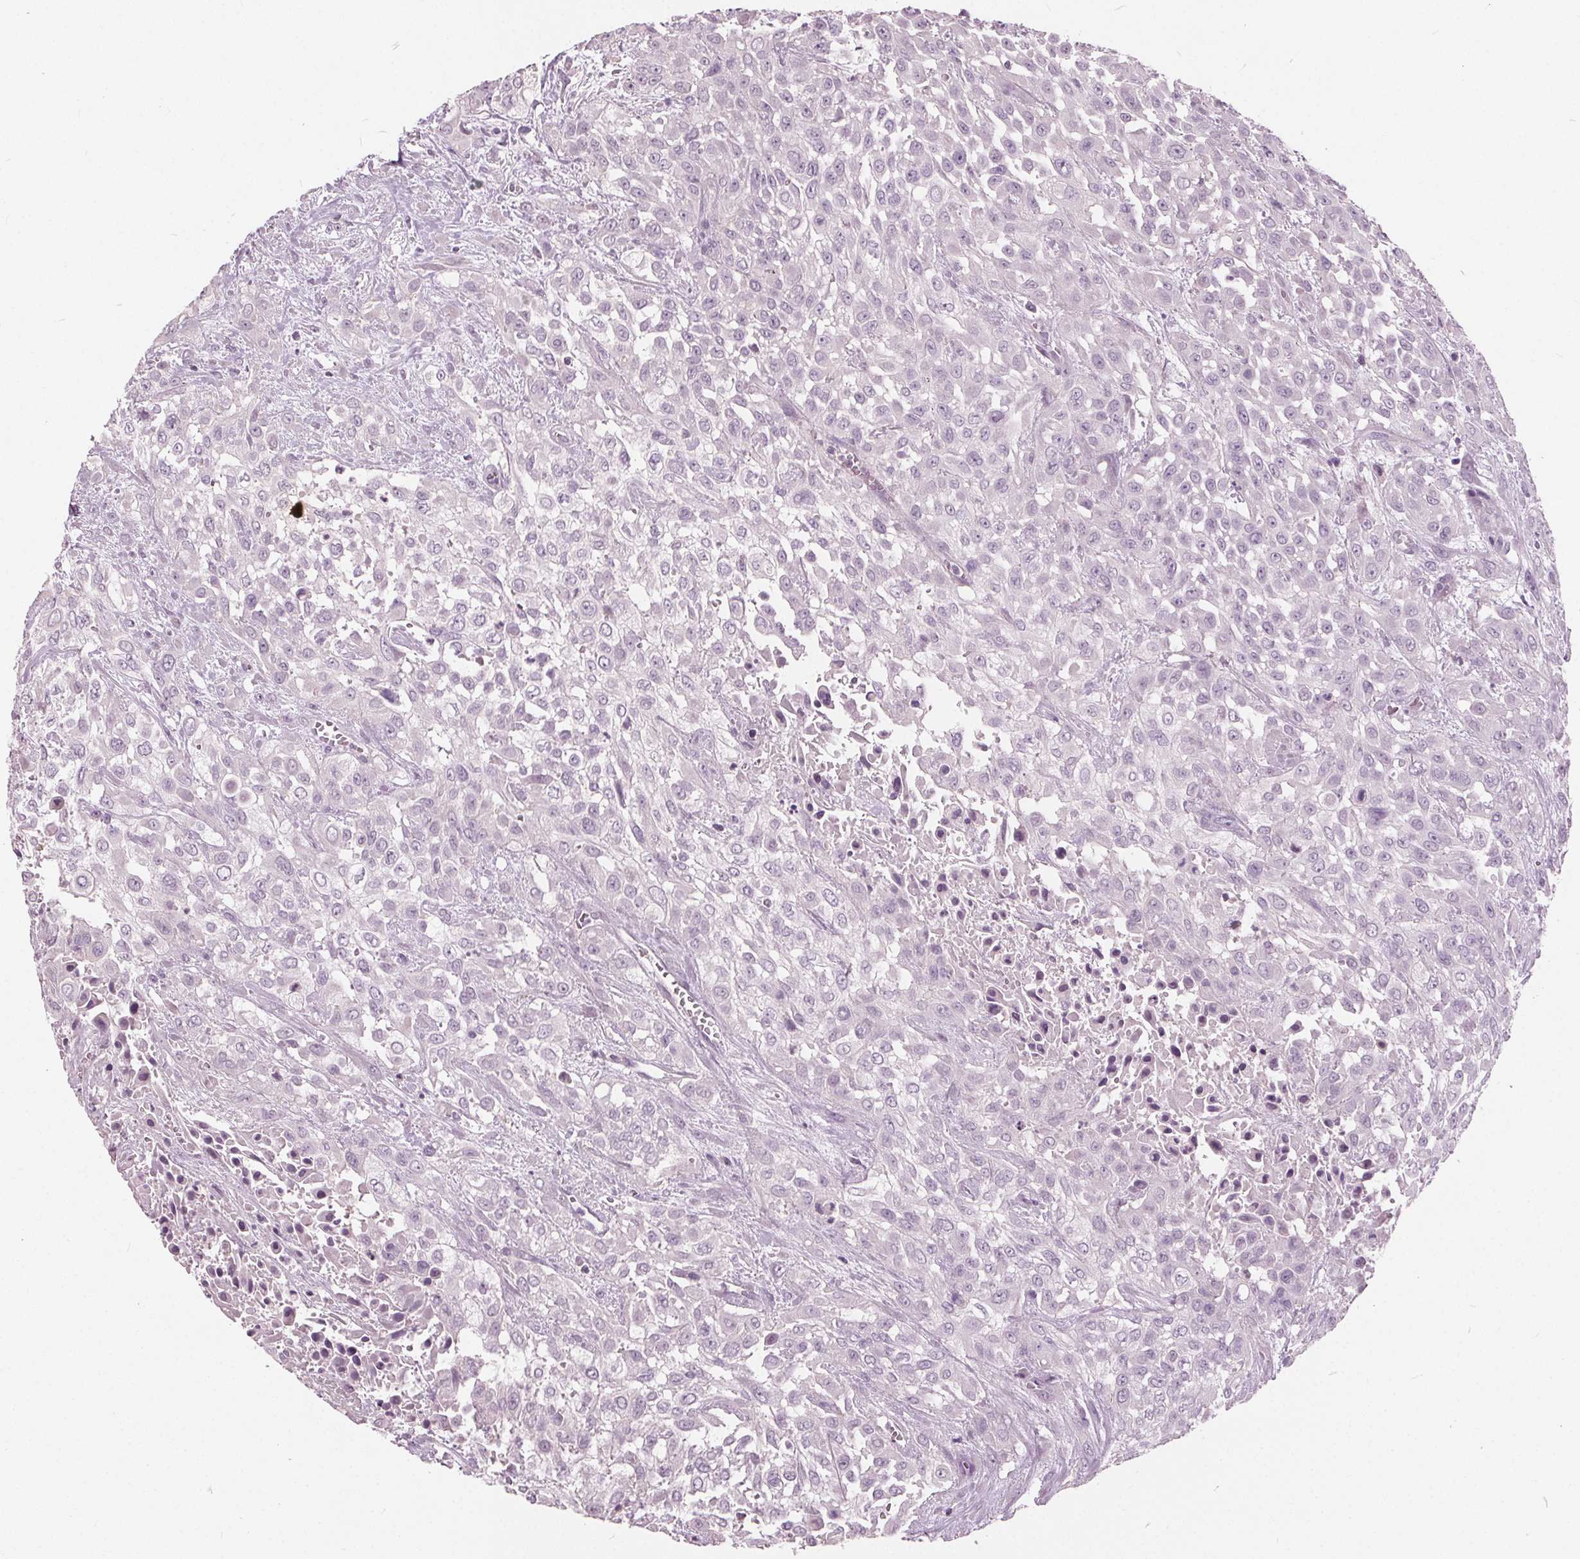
{"staining": {"intensity": "negative", "quantity": "none", "location": "none"}, "tissue": "urothelial cancer", "cell_type": "Tumor cells", "image_type": "cancer", "snomed": [{"axis": "morphology", "description": "Urothelial carcinoma, High grade"}, {"axis": "topography", "description": "Urinary bladder"}], "caption": "IHC histopathology image of urothelial cancer stained for a protein (brown), which reveals no positivity in tumor cells.", "gene": "TKFC", "patient": {"sex": "male", "age": 57}}